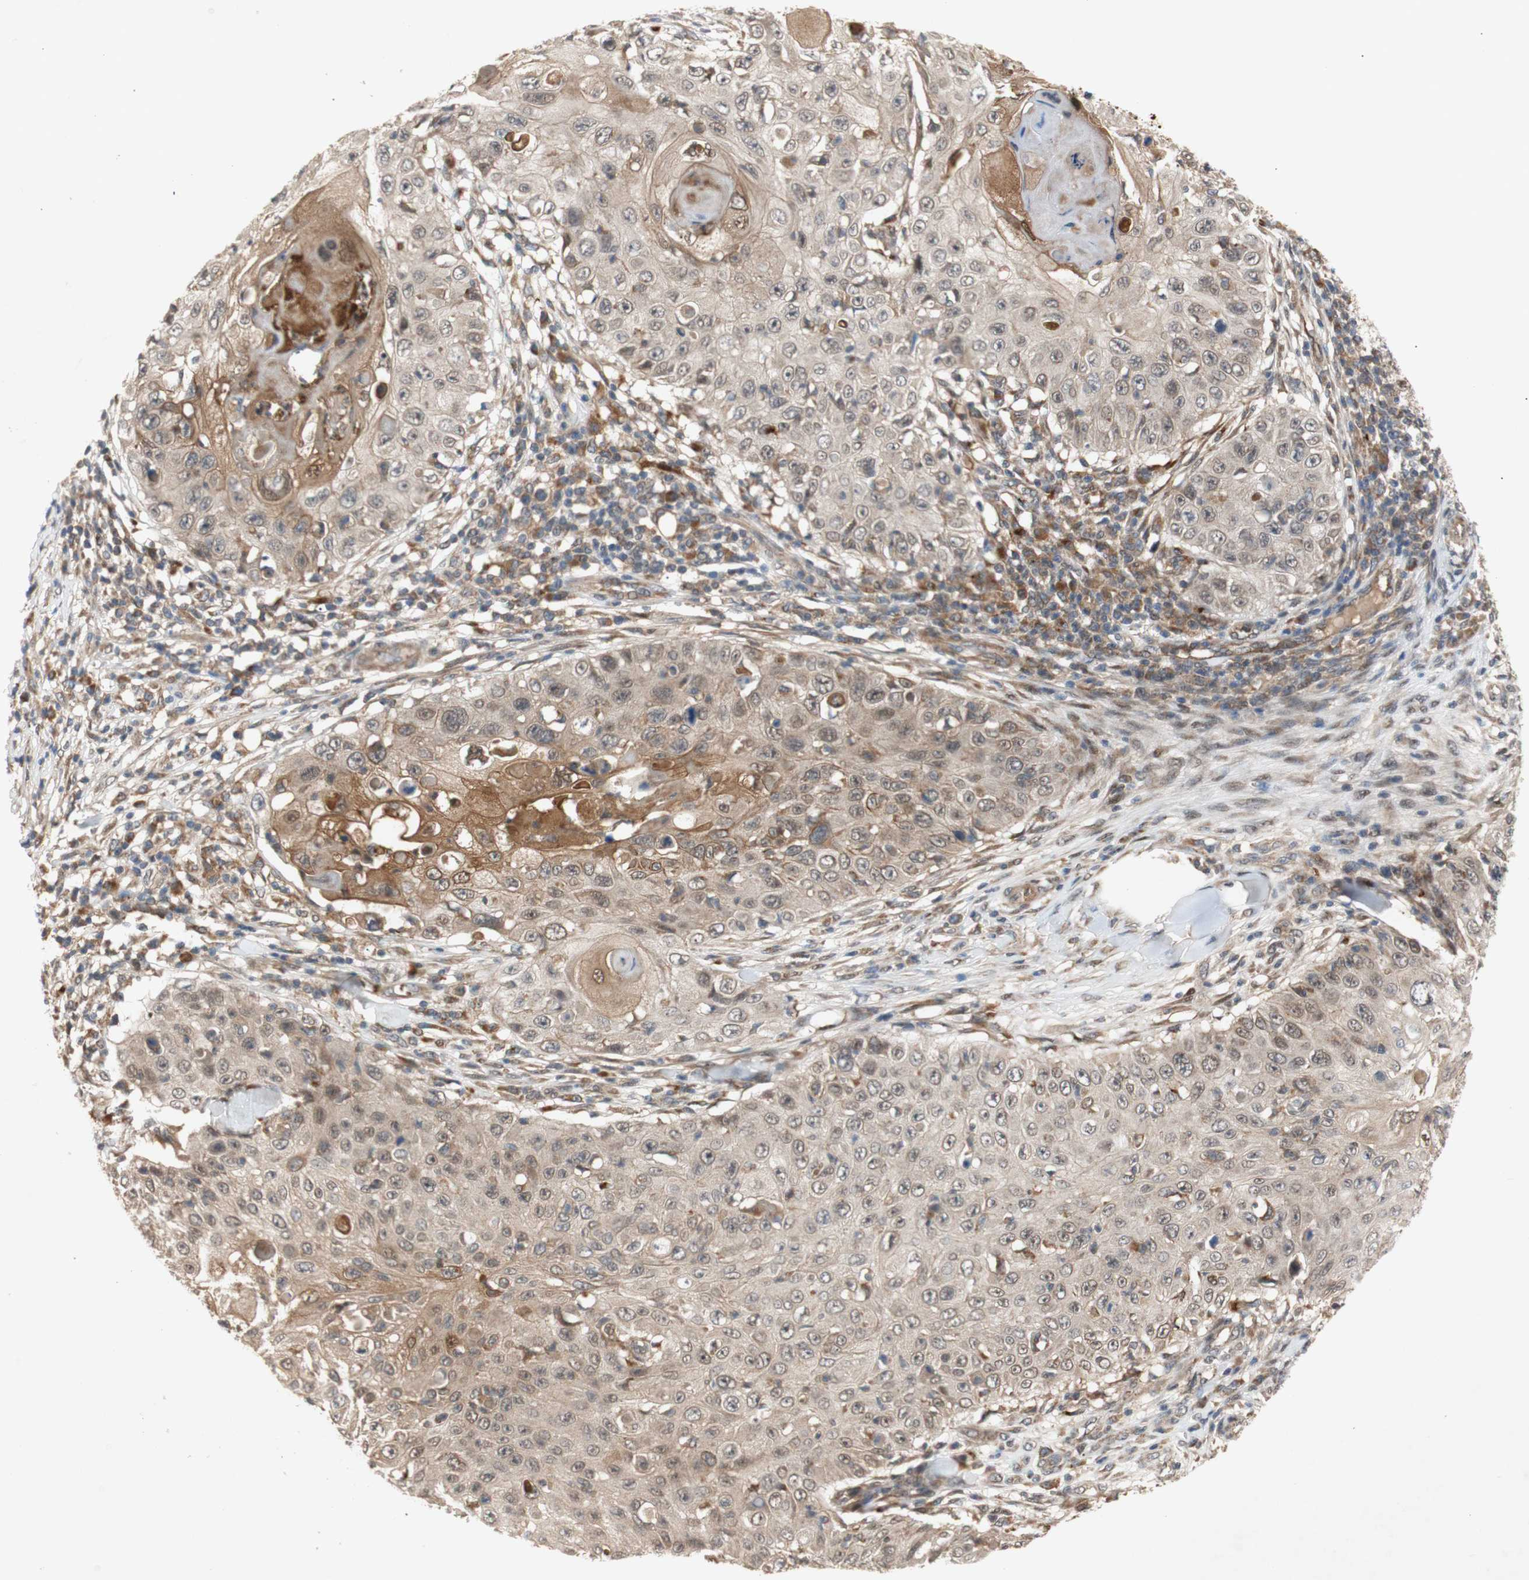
{"staining": {"intensity": "moderate", "quantity": ">75%", "location": "cytoplasmic/membranous"}, "tissue": "skin cancer", "cell_type": "Tumor cells", "image_type": "cancer", "snomed": [{"axis": "morphology", "description": "Squamous cell carcinoma, NOS"}, {"axis": "topography", "description": "Skin"}], "caption": "Moderate cytoplasmic/membranous positivity for a protein is appreciated in approximately >75% of tumor cells of squamous cell carcinoma (skin) using immunohistochemistry.", "gene": "PKN1", "patient": {"sex": "male", "age": 86}}